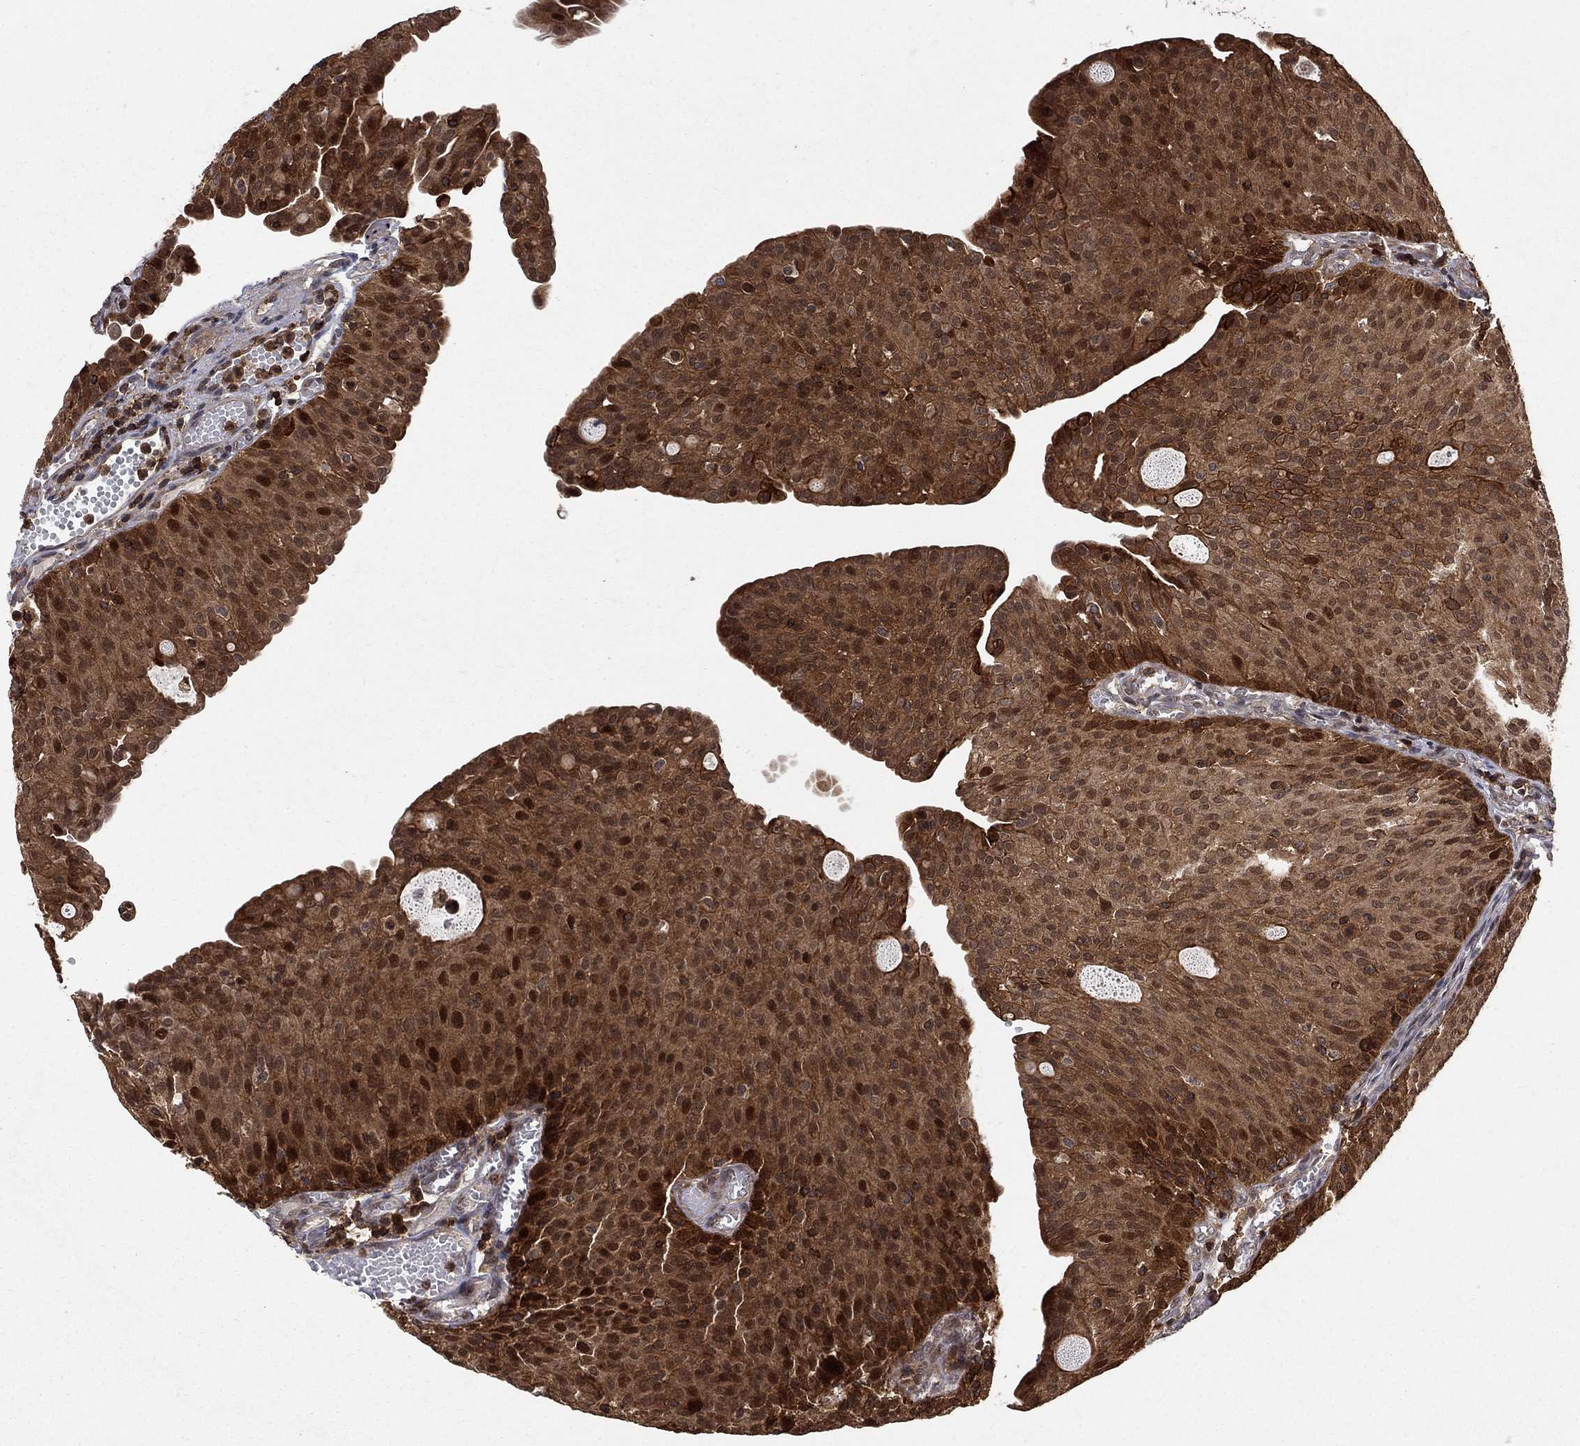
{"staining": {"intensity": "strong", "quantity": ">75%", "location": "cytoplasmic/membranous,nuclear"}, "tissue": "urothelial cancer", "cell_type": "Tumor cells", "image_type": "cancer", "snomed": [{"axis": "morphology", "description": "Urothelial carcinoma, Low grade"}, {"axis": "topography", "description": "Urinary bladder"}], "caption": "Immunohistochemical staining of urothelial cancer demonstrates high levels of strong cytoplasmic/membranous and nuclear staining in about >75% of tumor cells. The protein is stained brown, and the nuclei are stained in blue (DAB (3,3'-diaminobenzidine) IHC with brightfield microscopy, high magnification).", "gene": "CCDC66", "patient": {"sex": "male", "age": 54}}